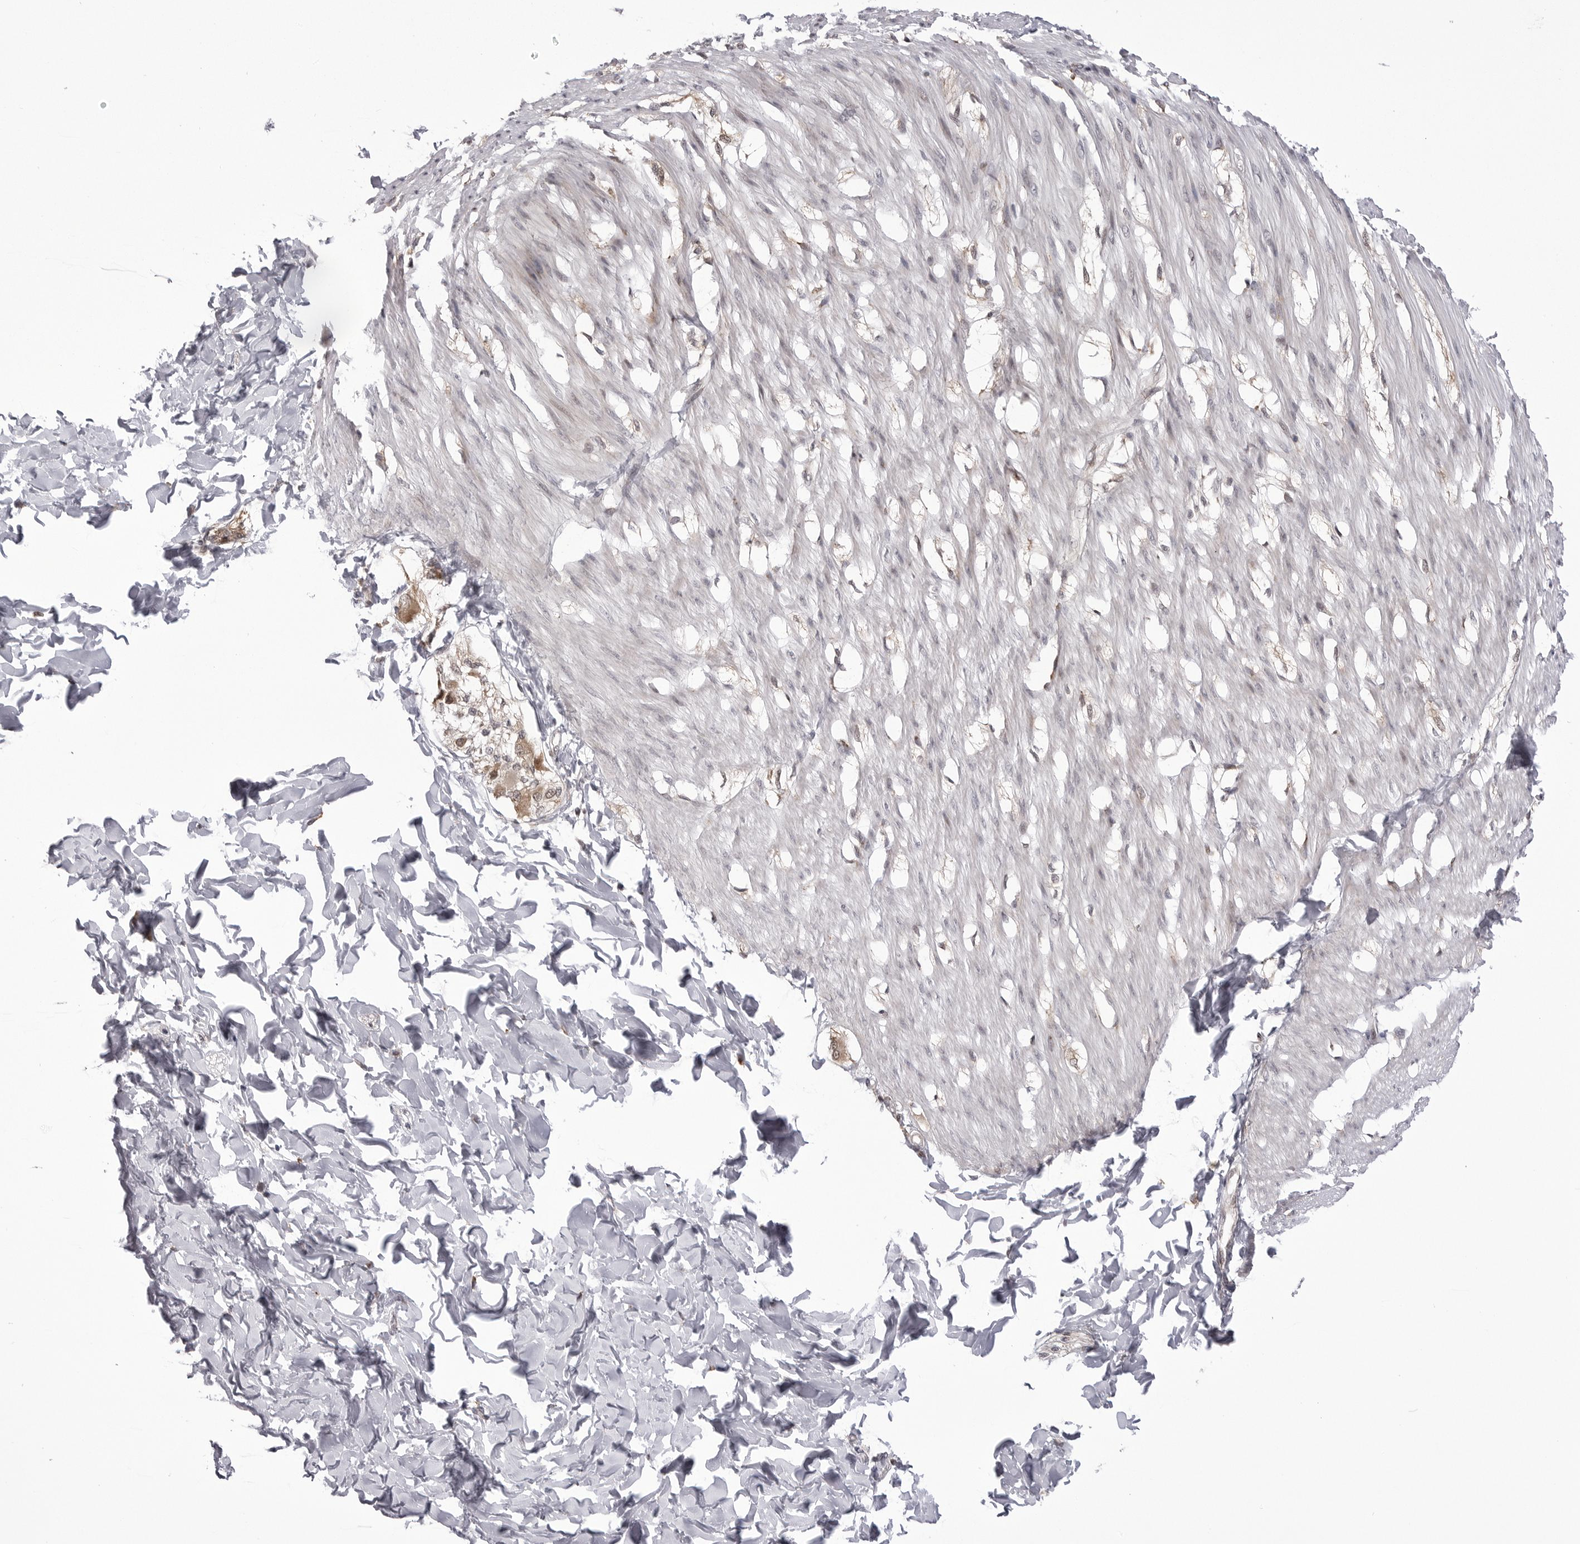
{"staining": {"intensity": "negative", "quantity": "none", "location": "none"}, "tissue": "smooth muscle", "cell_type": "Smooth muscle cells", "image_type": "normal", "snomed": [{"axis": "morphology", "description": "Normal tissue, NOS"}, {"axis": "morphology", "description": "Adenocarcinoma, NOS"}, {"axis": "topography", "description": "Smooth muscle"}, {"axis": "topography", "description": "Colon"}], "caption": "This is a histopathology image of immunohistochemistry (IHC) staining of benign smooth muscle, which shows no staining in smooth muscle cells. (Immunohistochemistry, brightfield microscopy, high magnification).", "gene": "PTK2B", "patient": {"sex": "male", "age": 14}}